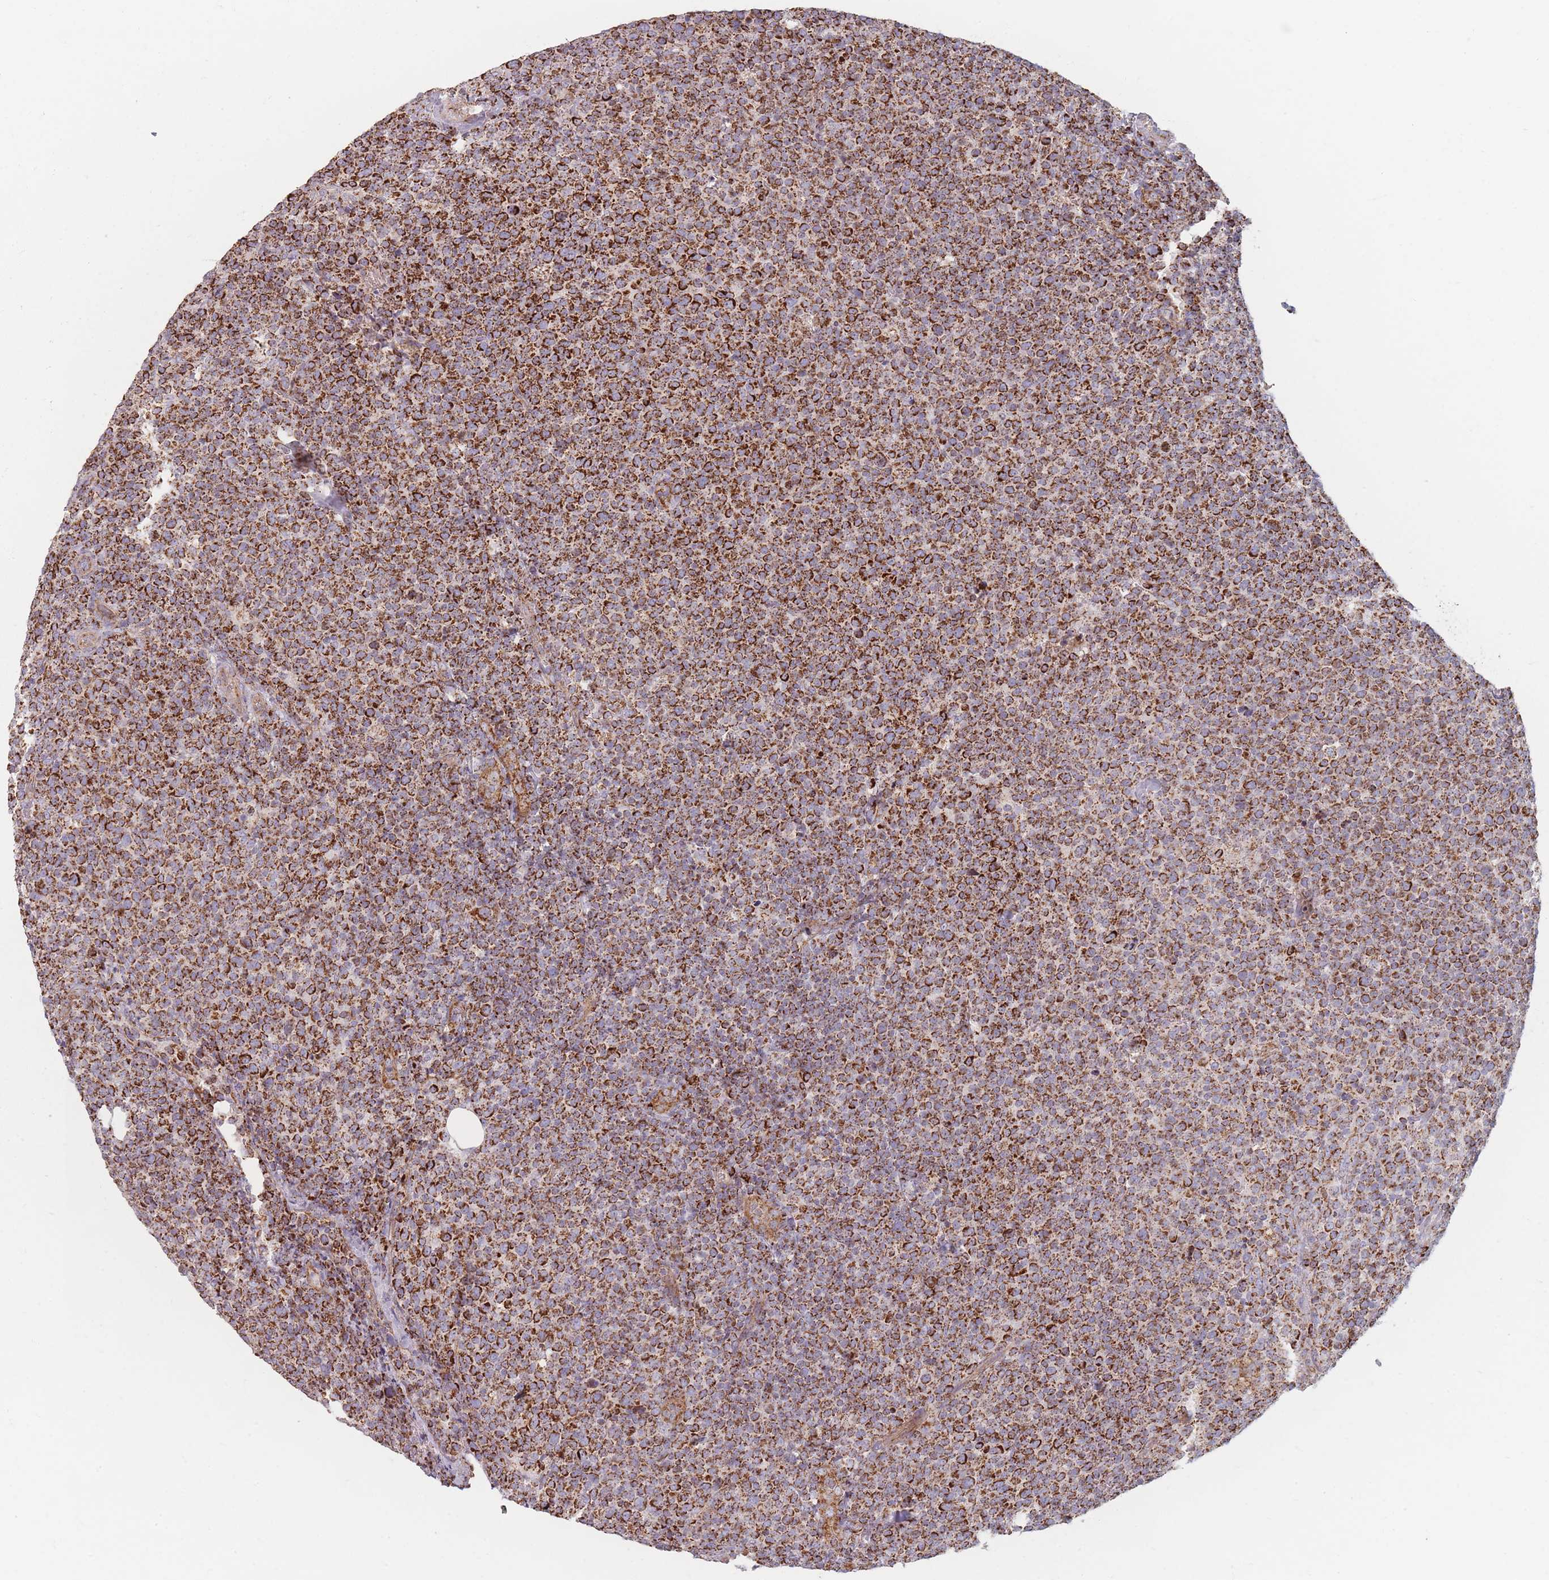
{"staining": {"intensity": "strong", "quantity": ">75%", "location": "cytoplasmic/membranous"}, "tissue": "lymphoma", "cell_type": "Tumor cells", "image_type": "cancer", "snomed": [{"axis": "morphology", "description": "Malignant lymphoma, non-Hodgkin's type, High grade"}, {"axis": "topography", "description": "Lymph node"}], "caption": "Protein staining of lymphoma tissue demonstrates strong cytoplasmic/membranous positivity in approximately >75% of tumor cells. (DAB IHC, brown staining for protein, blue staining for nuclei).", "gene": "ESRP2", "patient": {"sex": "male", "age": 61}}